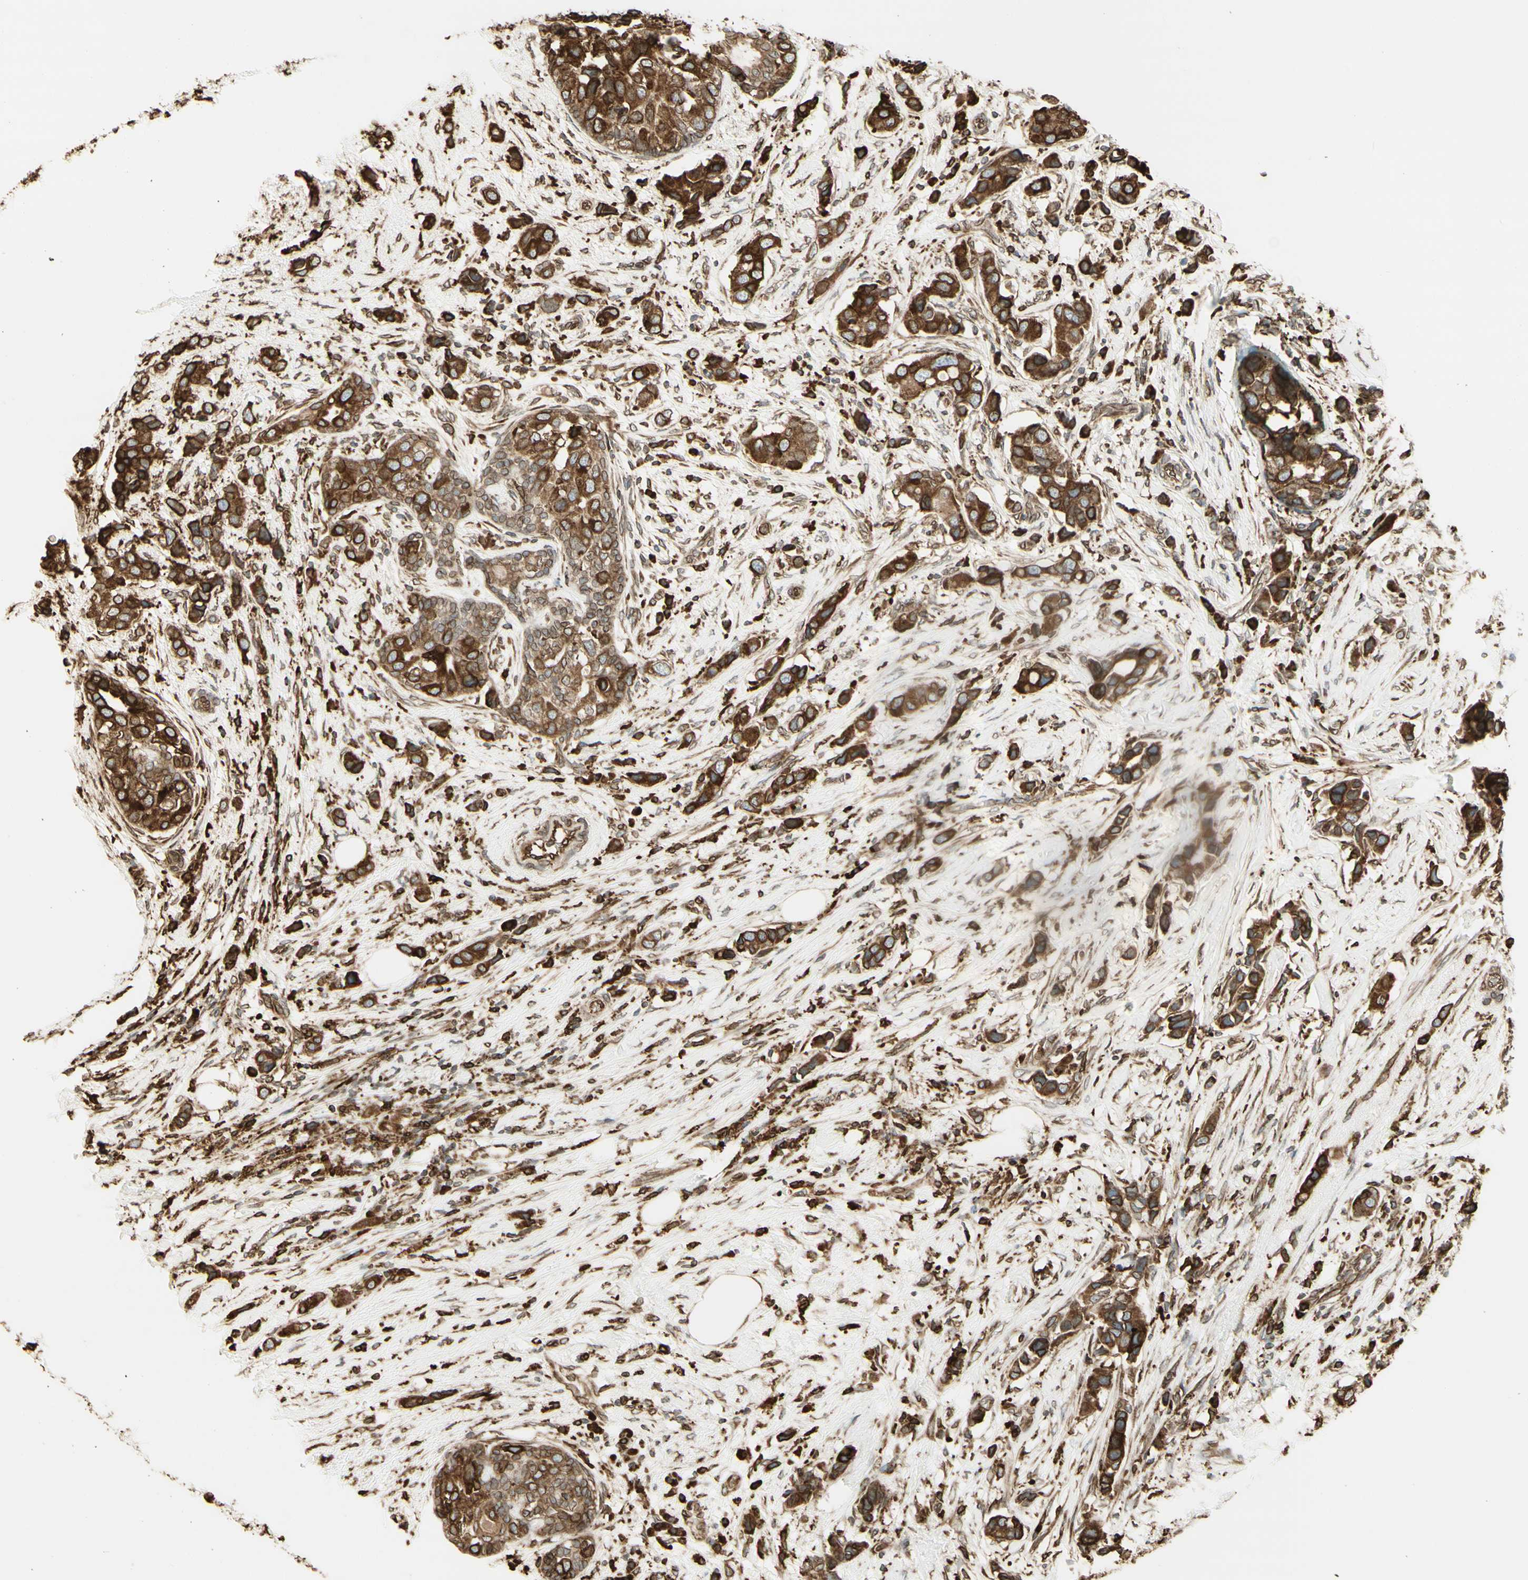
{"staining": {"intensity": "moderate", "quantity": ">75%", "location": "cytoplasmic/membranous"}, "tissue": "breast cancer", "cell_type": "Tumor cells", "image_type": "cancer", "snomed": [{"axis": "morphology", "description": "Normal tissue, NOS"}, {"axis": "morphology", "description": "Duct carcinoma"}, {"axis": "topography", "description": "Breast"}], "caption": "The image exhibits a brown stain indicating the presence of a protein in the cytoplasmic/membranous of tumor cells in breast cancer.", "gene": "CANX", "patient": {"sex": "female", "age": 50}}